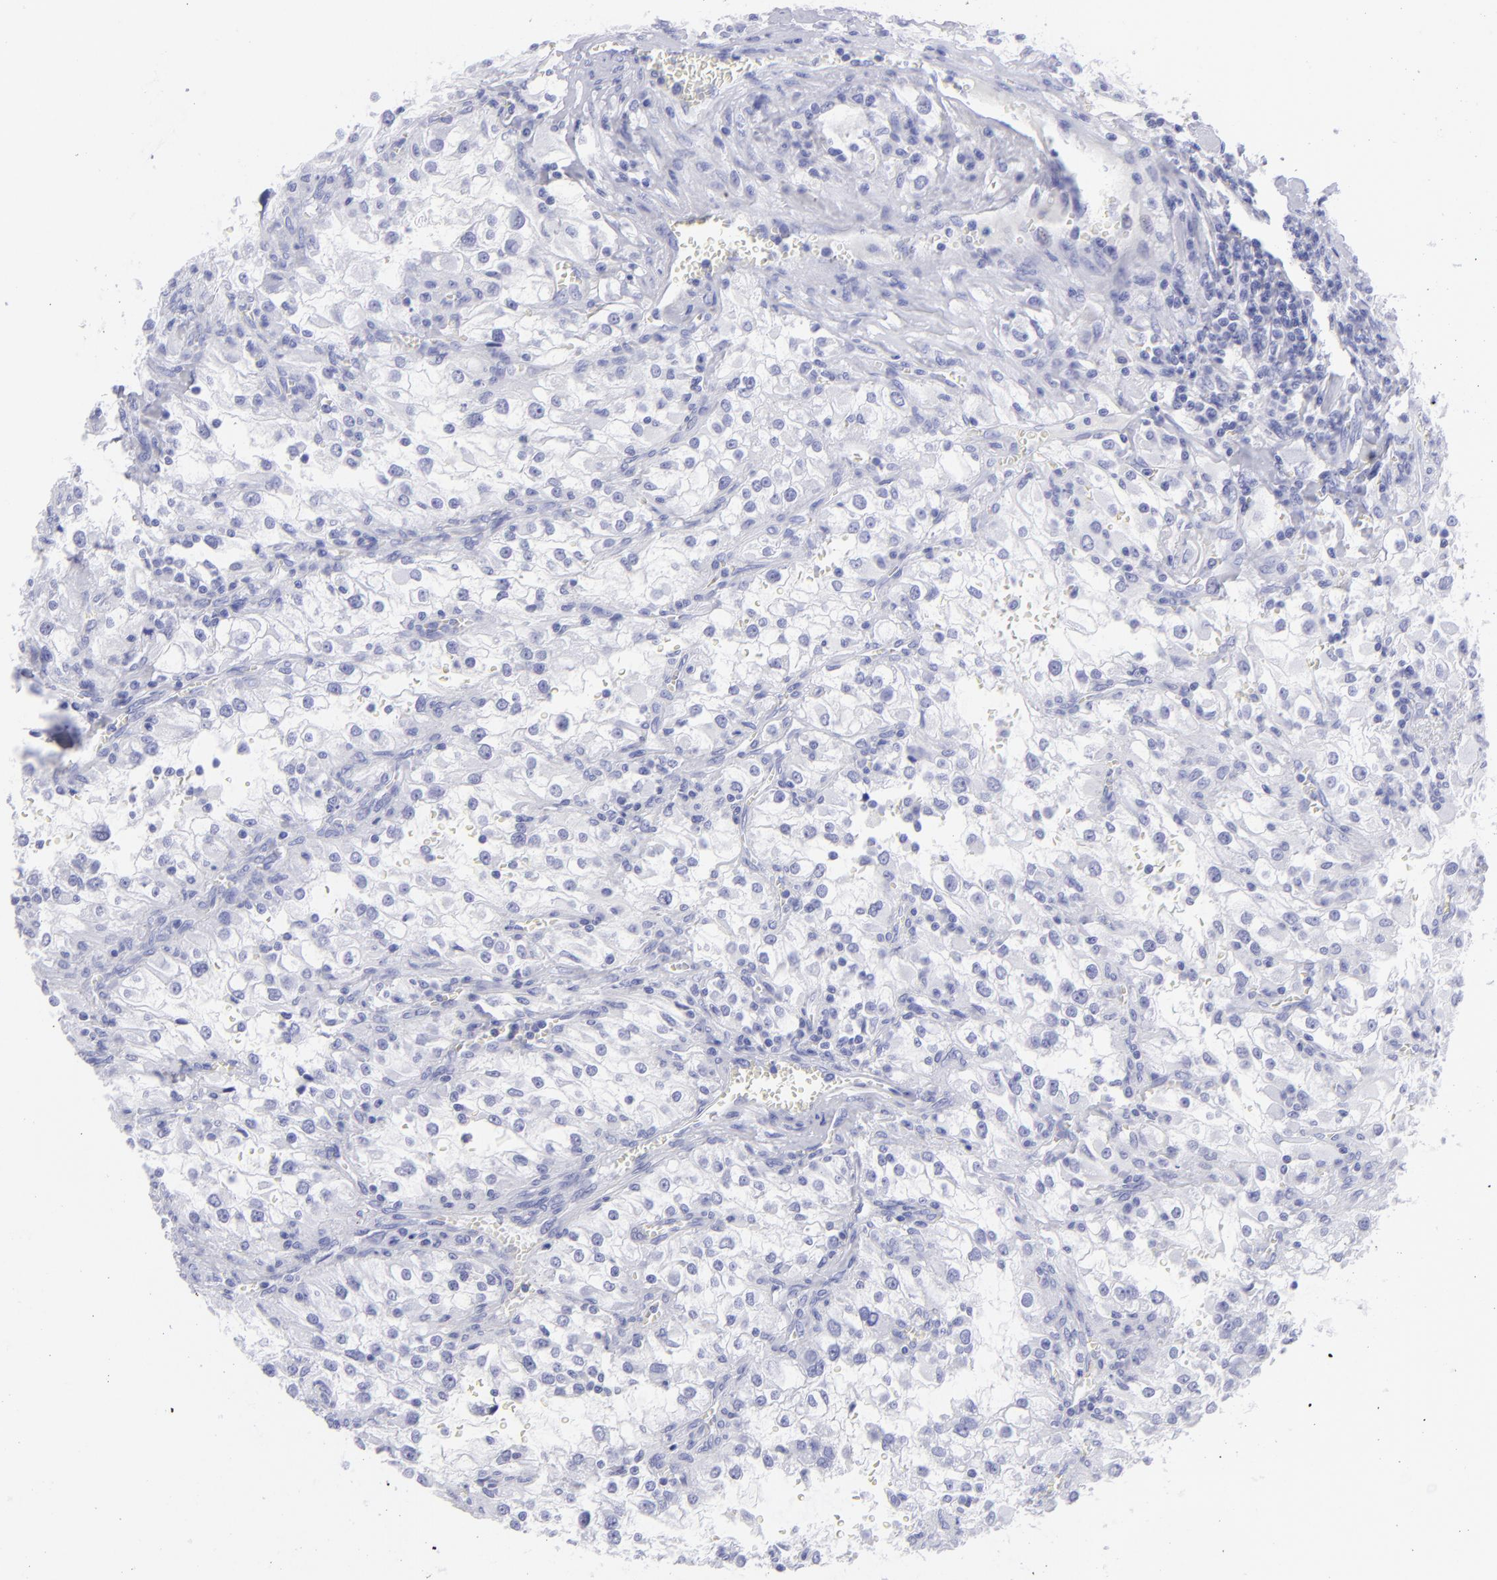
{"staining": {"intensity": "negative", "quantity": "none", "location": "none"}, "tissue": "renal cancer", "cell_type": "Tumor cells", "image_type": "cancer", "snomed": [{"axis": "morphology", "description": "Adenocarcinoma, NOS"}, {"axis": "topography", "description": "Kidney"}], "caption": "Image shows no significant protein expression in tumor cells of renal cancer (adenocarcinoma).", "gene": "SLC1A2", "patient": {"sex": "female", "age": 52}}